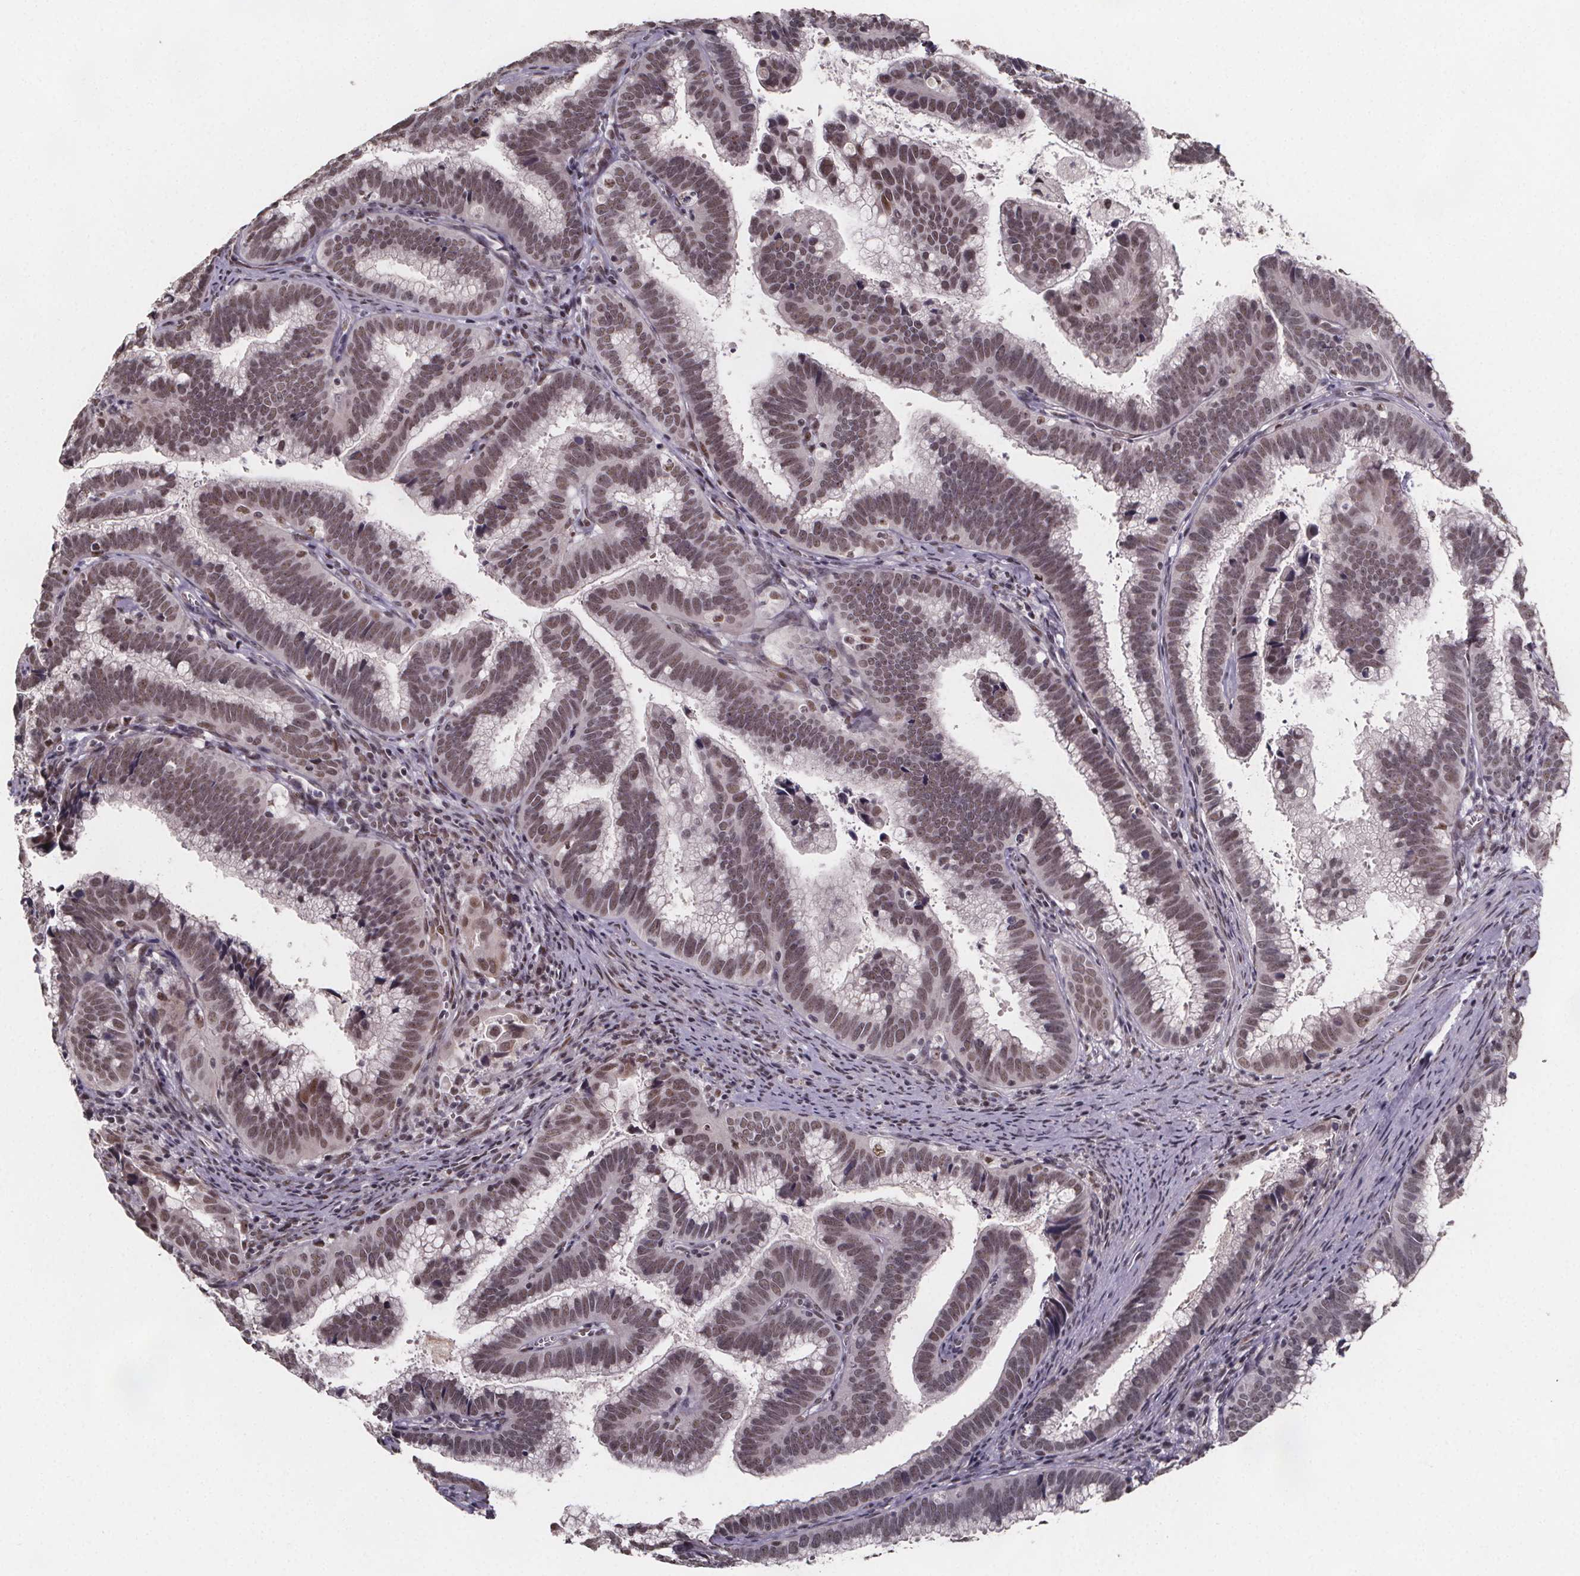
{"staining": {"intensity": "moderate", "quantity": ">75%", "location": "nuclear"}, "tissue": "cervical cancer", "cell_type": "Tumor cells", "image_type": "cancer", "snomed": [{"axis": "morphology", "description": "Adenocarcinoma, NOS"}, {"axis": "topography", "description": "Cervix"}], "caption": "Cervical cancer stained with a protein marker exhibits moderate staining in tumor cells.", "gene": "U2SURP", "patient": {"sex": "female", "age": 61}}